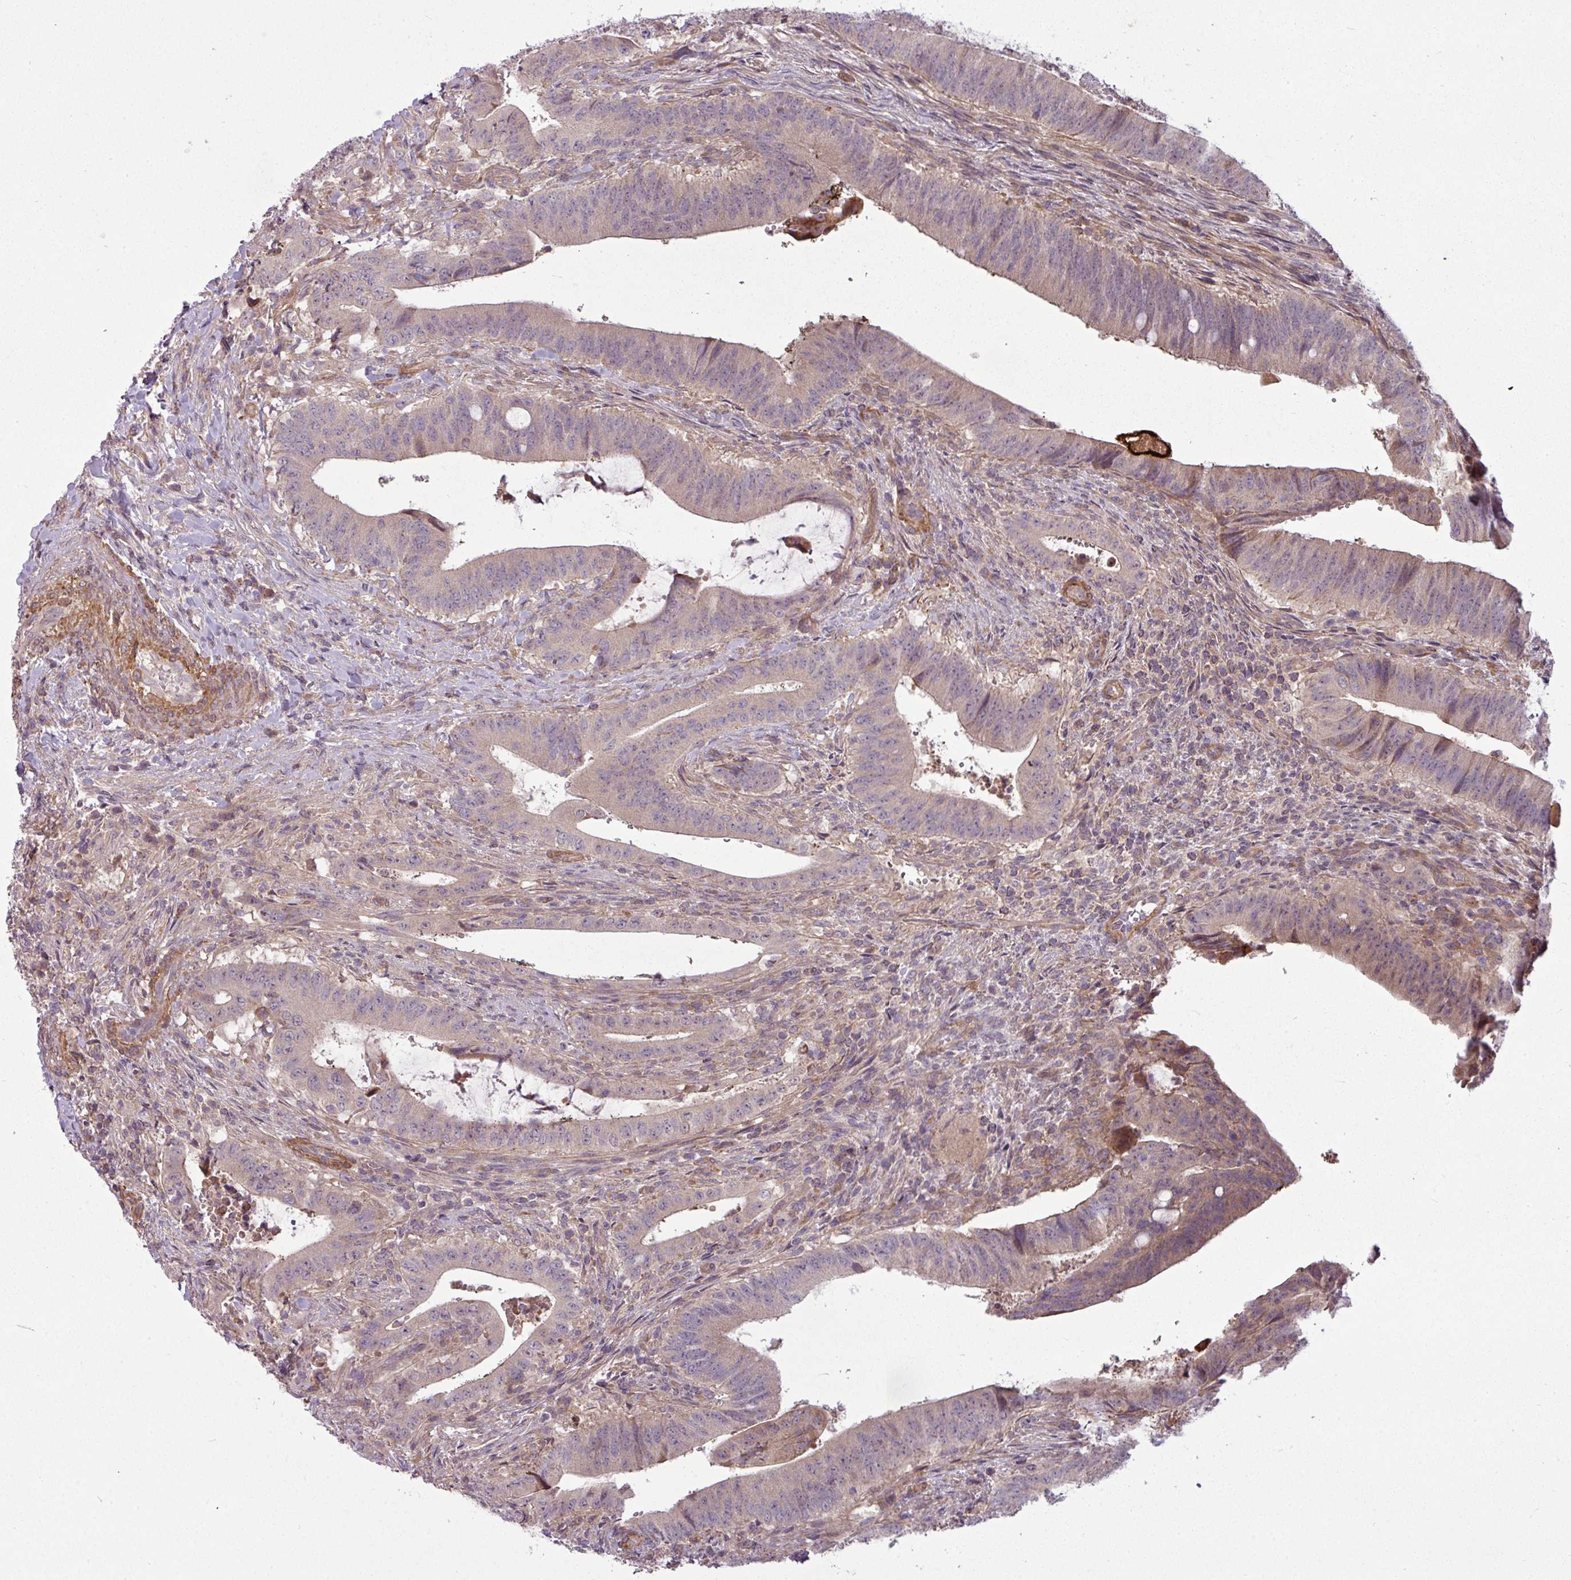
{"staining": {"intensity": "weak", "quantity": "25%-75%", "location": "cytoplasmic/membranous"}, "tissue": "colorectal cancer", "cell_type": "Tumor cells", "image_type": "cancer", "snomed": [{"axis": "morphology", "description": "Adenocarcinoma, NOS"}, {"axis": "topography", "description": "Colon"}], "caption": "Colorectal cancer was stained to show a protein in brown. There is low levels of weak cytoplasmic/membranous expression in about 25%-75% of tumor cells.", "gene": "ZNF35", "patient": {"sex": "female", "age": 43}}